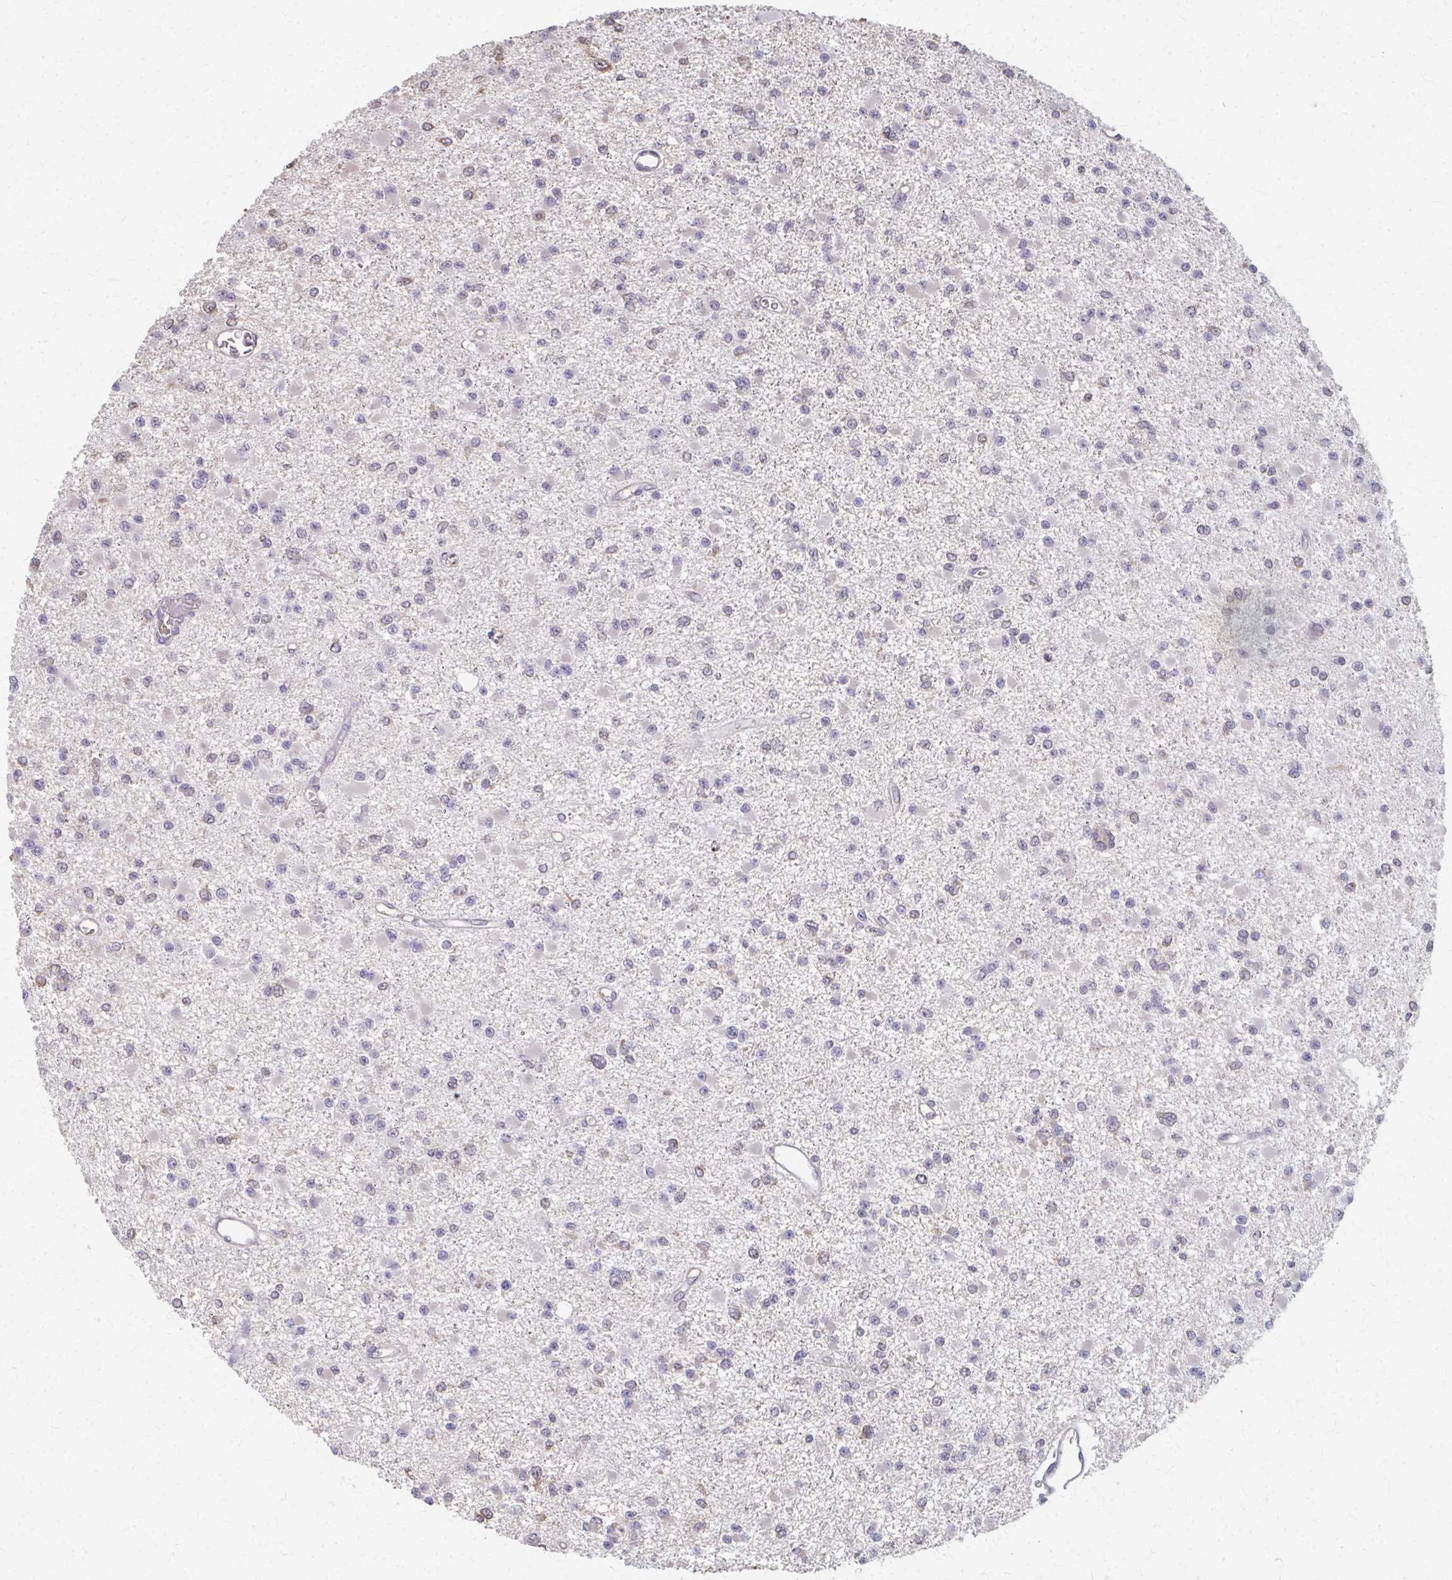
{"staining": {"intensity": "negative", "quantity": "none", "location": "none"}, "tissue": "glioma", "cell_type": "Tumor cells", "image_type": "cancer", "snomed": [{"axis": "morphology", "description": "Glioma, malignant, Low grade"}, {"axis": "topography", "description": "Brain"}], "caption": "Tumor cells show no significant protein positivity in malignant glioma (low-grade).", "gene": "RABGAP1L", "patient": {"sex": "female", "age": 22}}